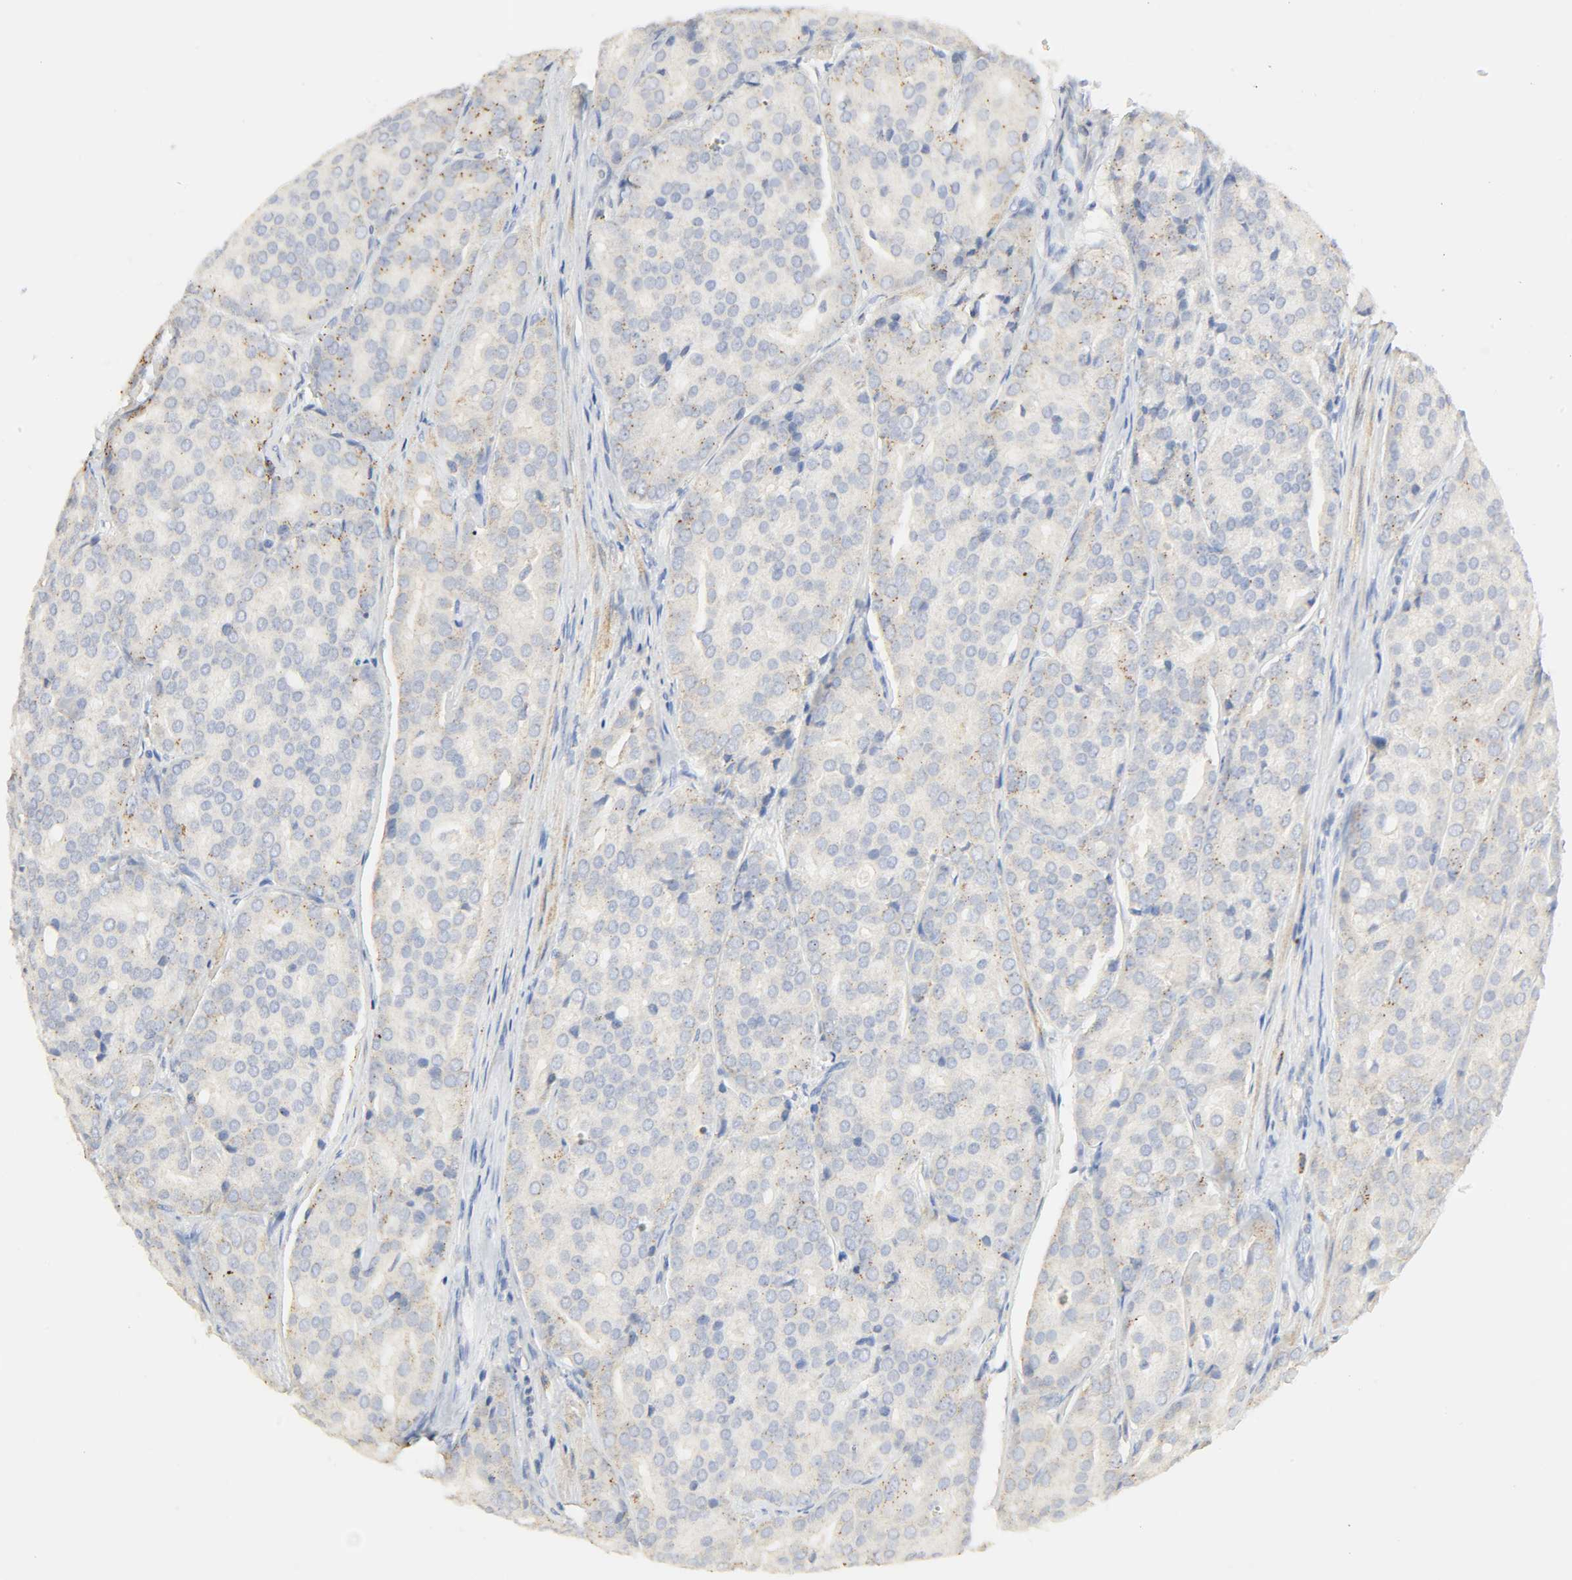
{"staining": {"intensity": "moderate", "quantity": "<25%", "location": "cytoplasmic/membranous"}, "tissue": "prostate cancer", "cell_type": "Tumor cells", "image_type": "cancer", "snomed": [{"axis": "morphology", "description": "Adenocarcinoma, High grade"}, {"axis": "topography", "description": "Prostate"}], "caption": "Prostate high-grade adenocarcinoma stained for a protein (brown) reveals moderate cytoplasmic/membranous positive positivity in about <25% of tumor cells.", "gene": "CAMK2A", "patient": {"sex": "male", "age": 64}}